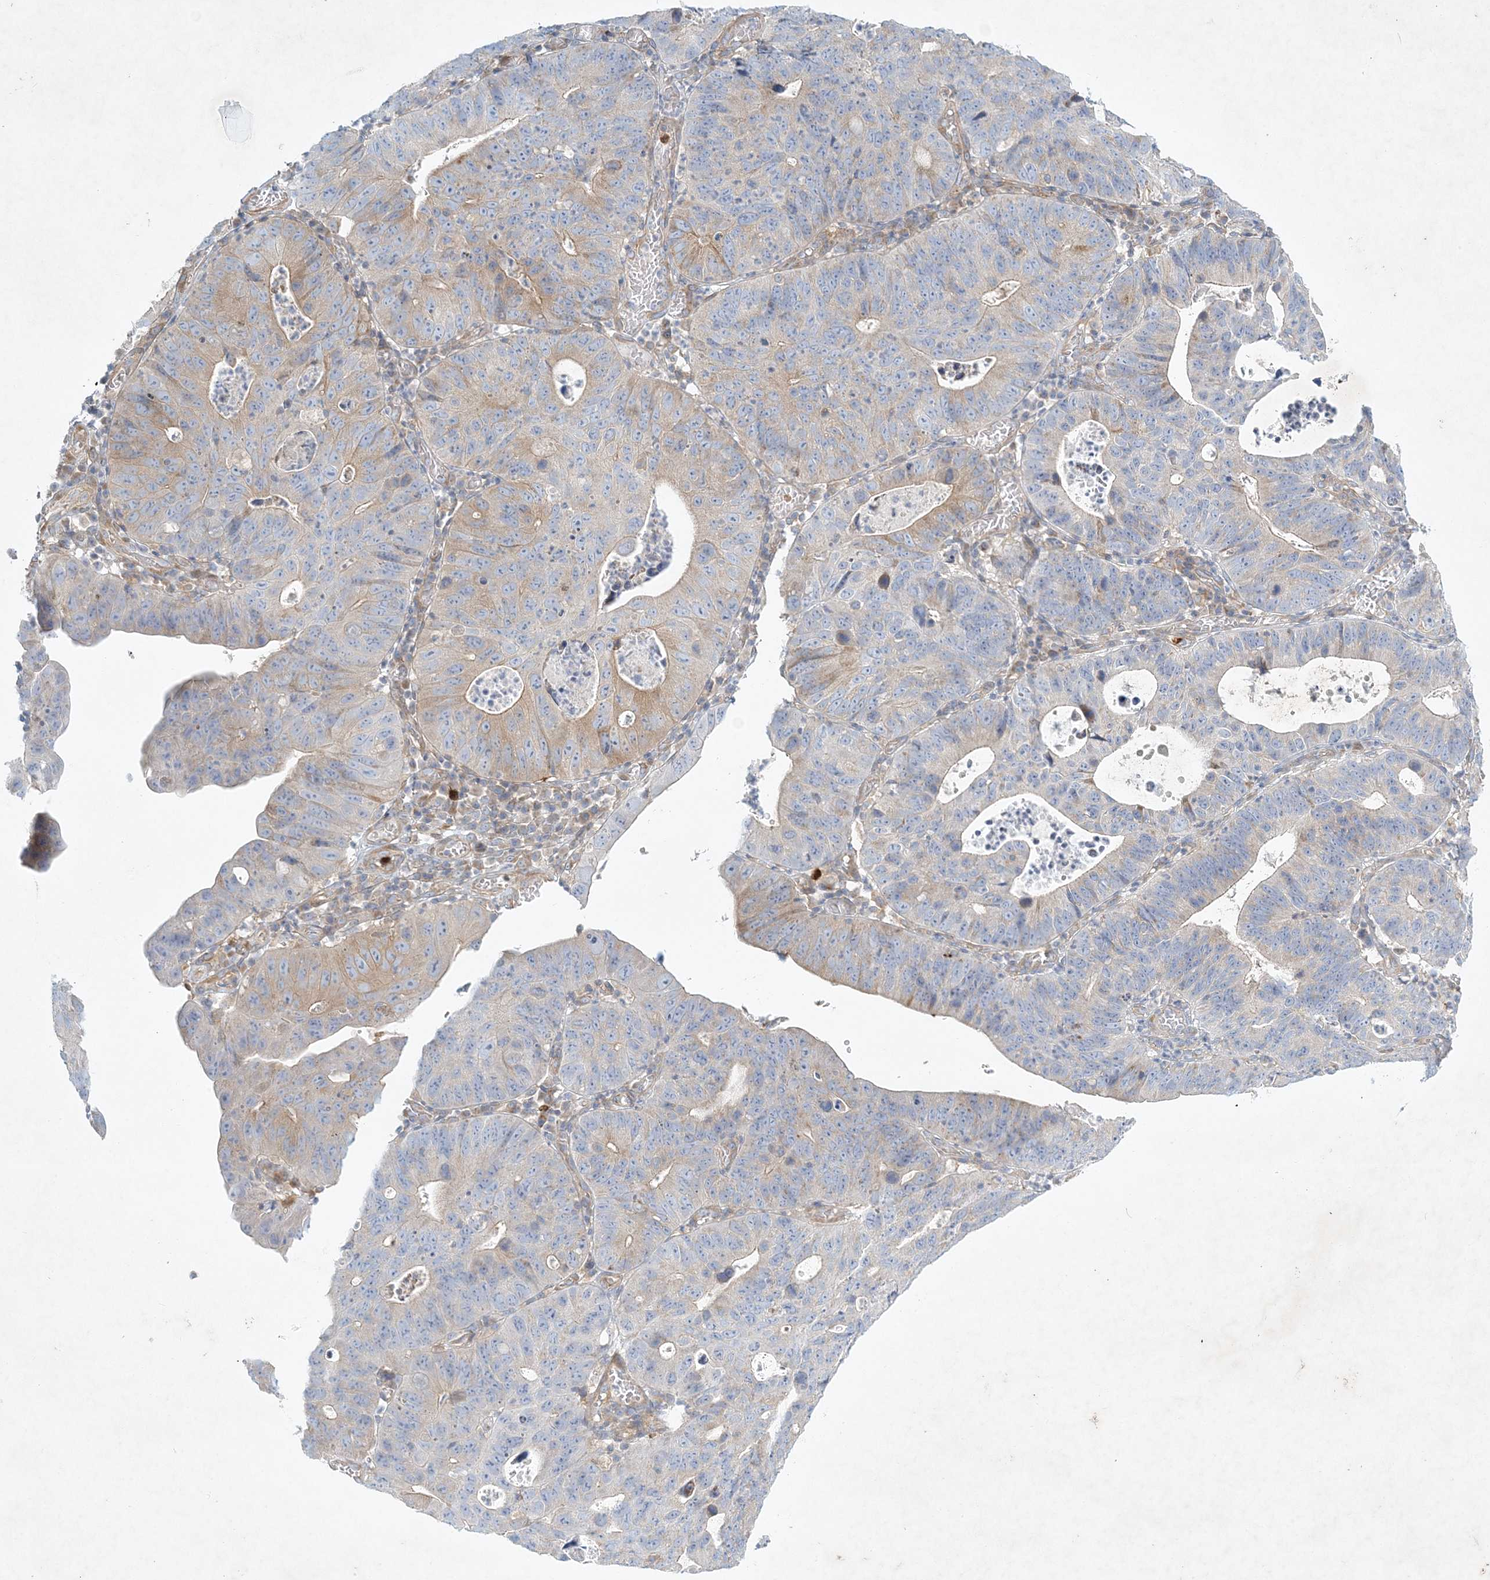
{"staining": {"intensity": "moderate", "quantity": "<25%", "location": "cytoplasmic/membranous"}, "tissue": "stomach cancer", "cell_type": "Tumor cells", "image_type": "cancer", "snomed": [{"axis": "morphology", "description": "Adenocarcinoma, NOS"}, {"axis": "topography", "description": "Stomach"}], "caption": "A micrograph showing moderate cytoplasmic/membranous expression in about <25% of tumor cells in stomach cancer, as visualized by brown immunohistochemical staining.", "gene": "STK11IP", "patient": {"sex": "male", "age": 59}}